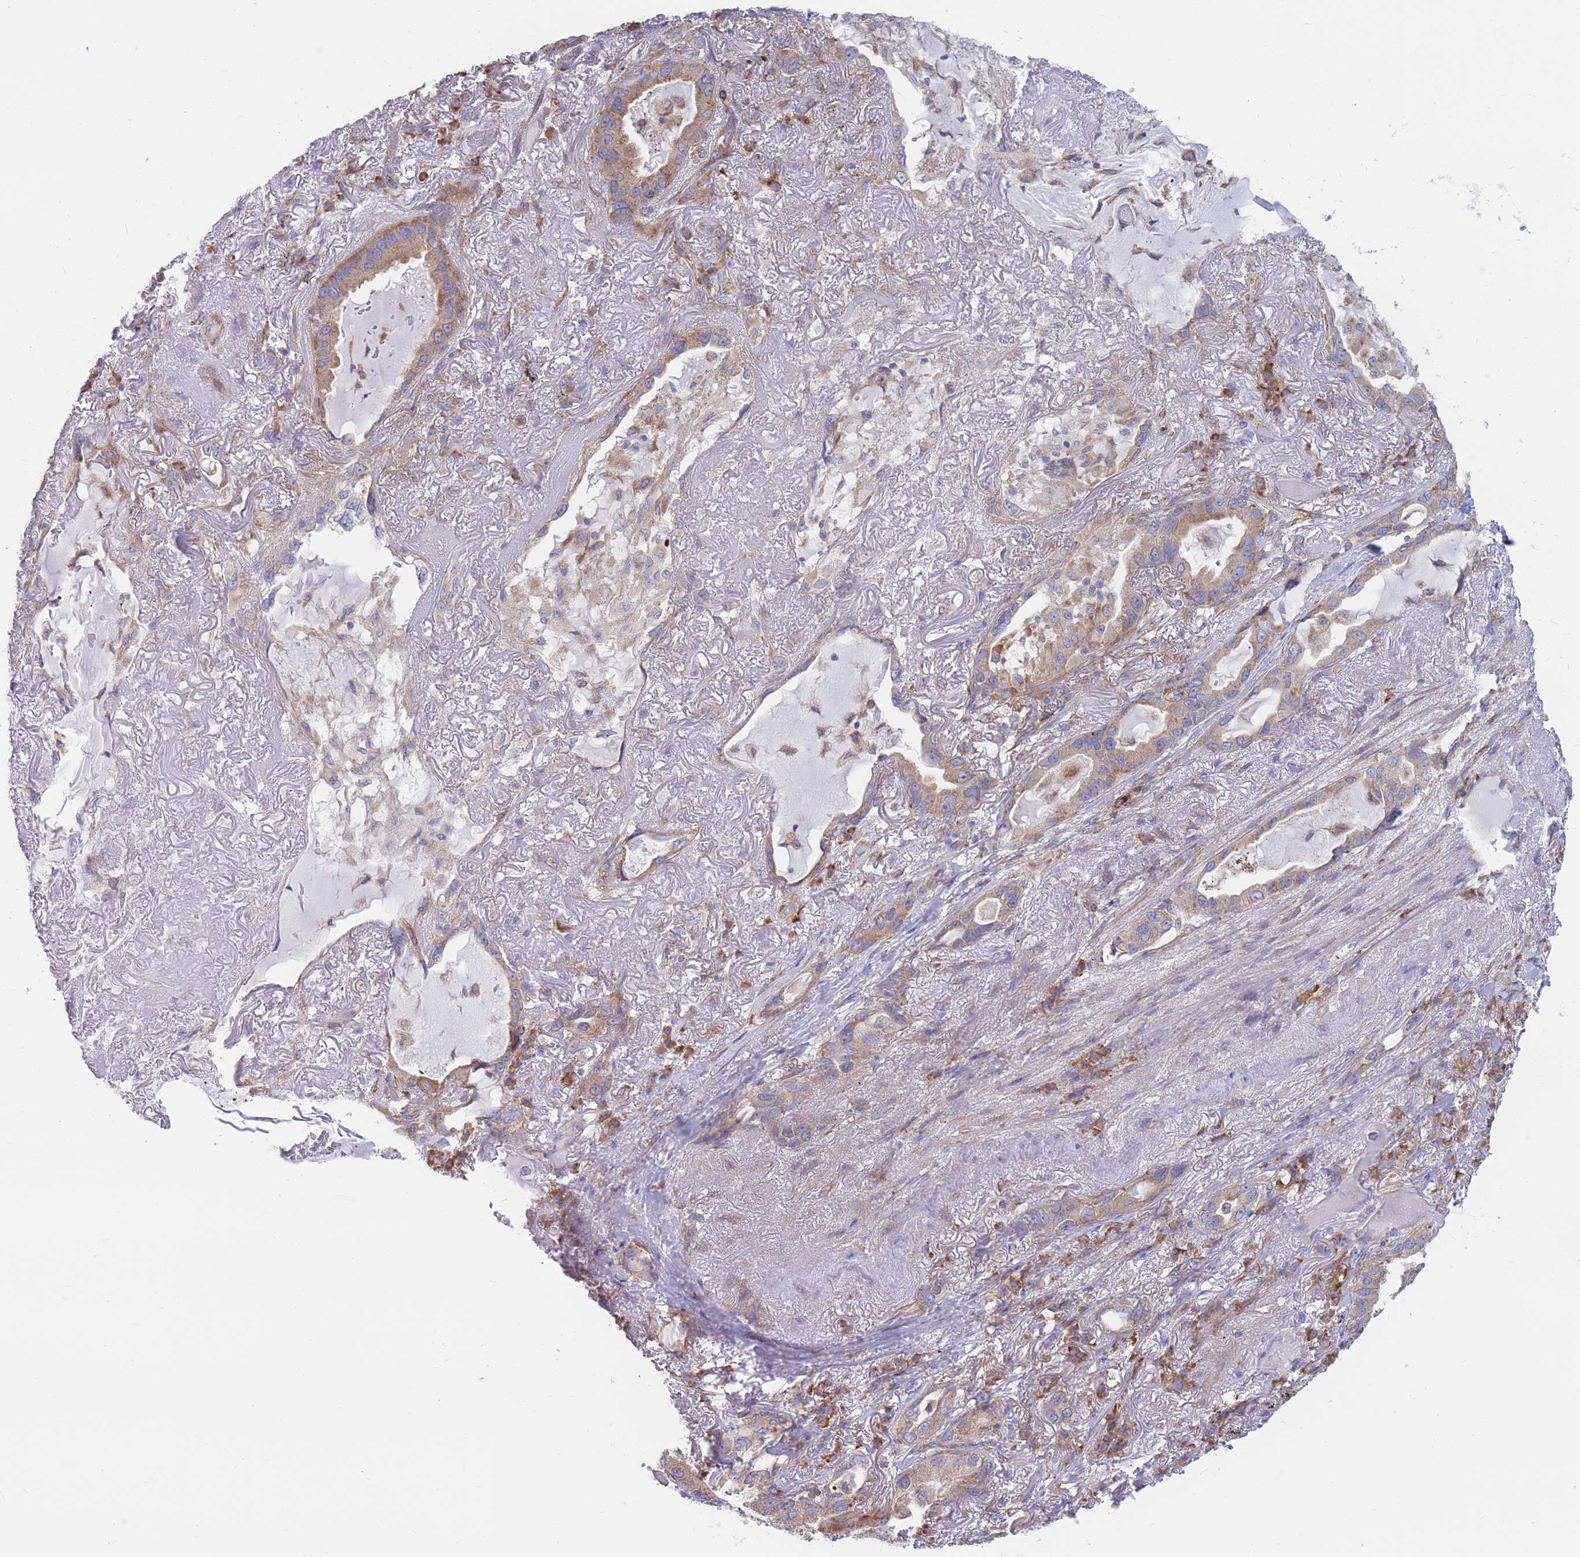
{"staining": {"intensity": "moderate", "quantity": "25%-75%", "location": "cytoplasmic/membranous"}, "tissue": "lung cancer", "cell_type": "Tumor cells", "image_type": "cancer", "snomed": [{"axis": "morphology", "description": "Adenocarcinoma, NOS"}, {"axis": "topography", "description": "Lung"}], "caption": "This is a photomicrograph of IHC staining of adenocarcinoma (lung), which shows moderate expression in the cytoplasmic/membranous of tumor cells.", "gene": "RPL8", "patient": {"sex": "female", "age": 69}}